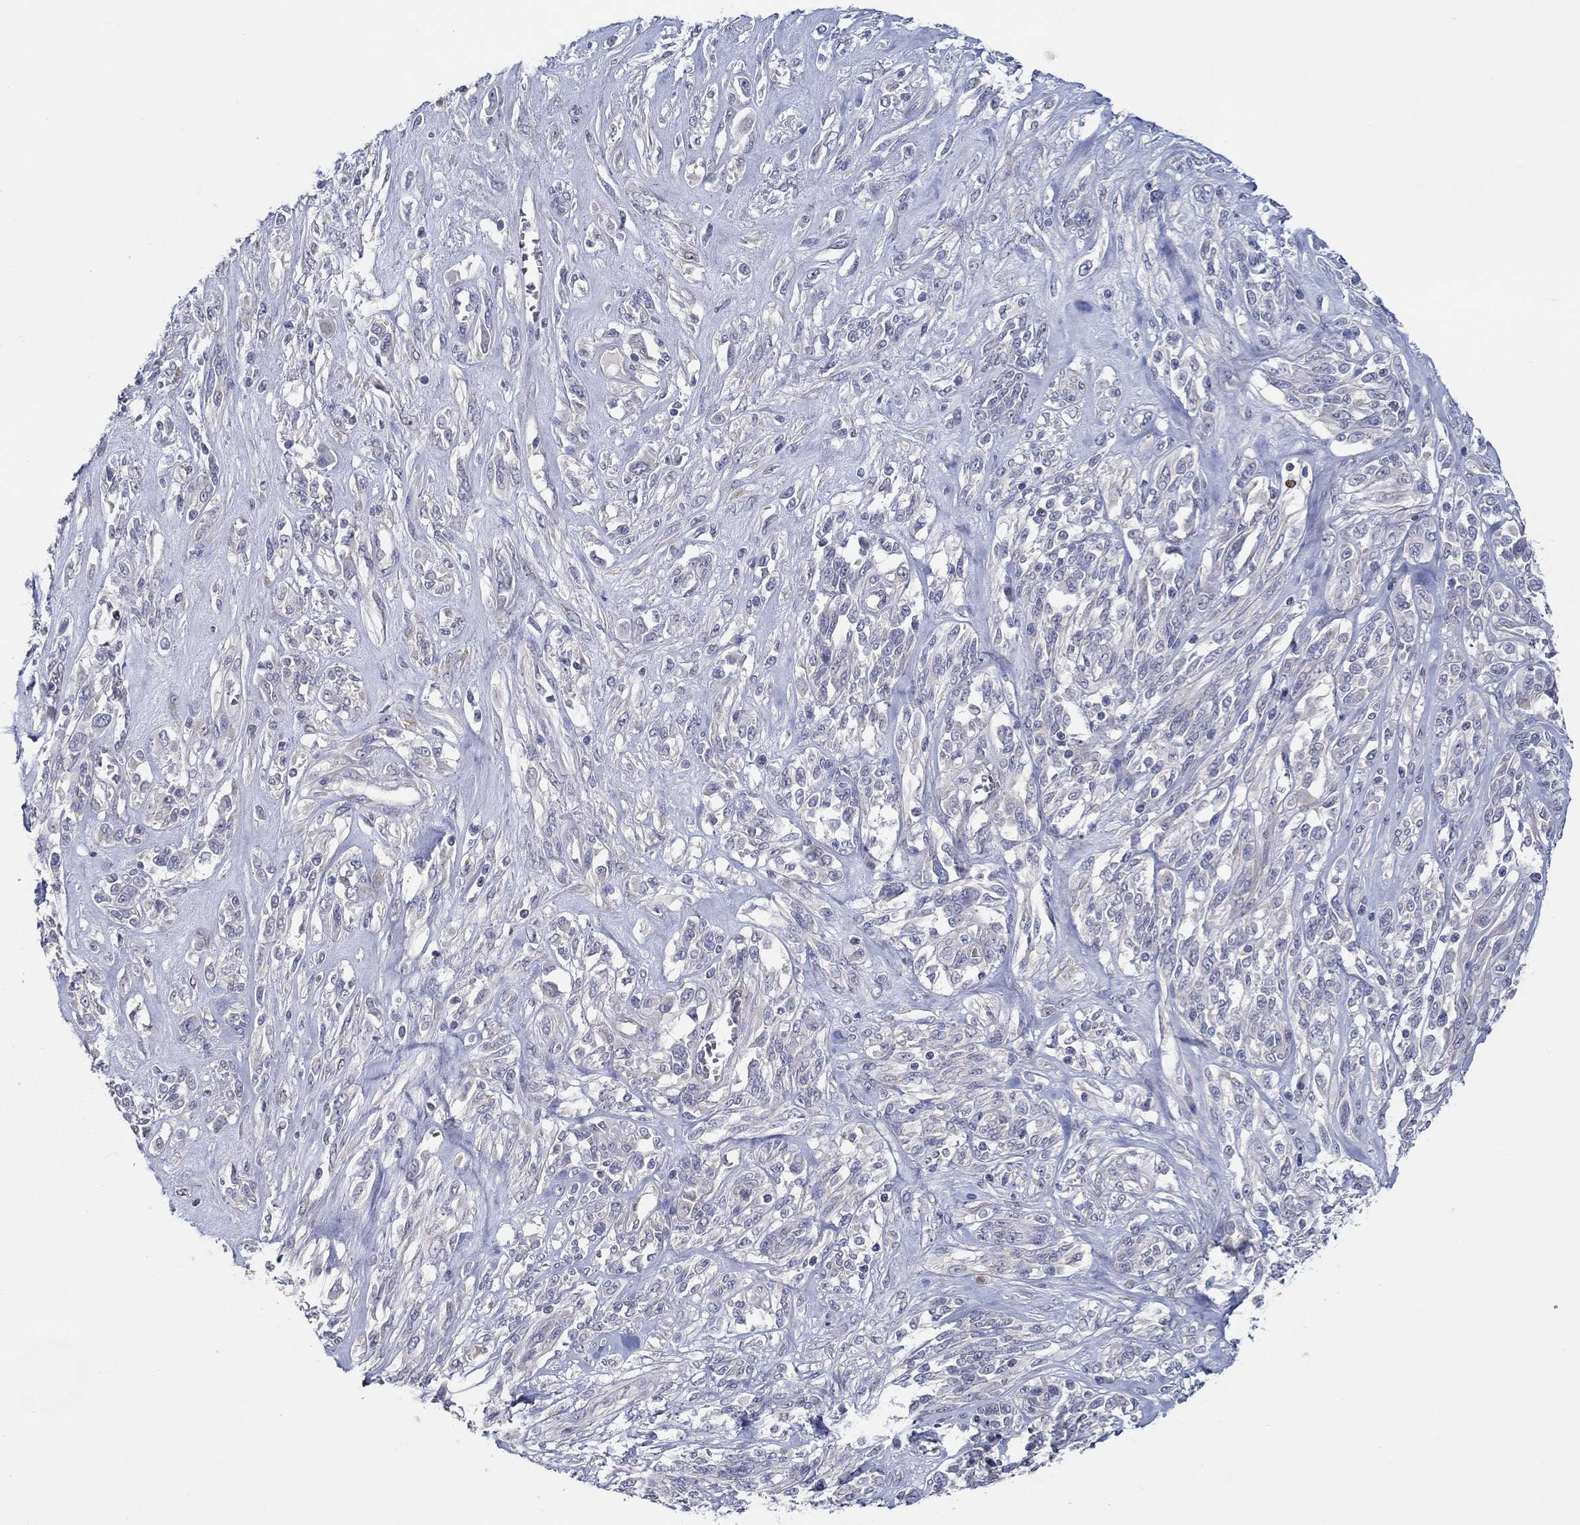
{"staining": {"intensity": "negative", "quantity": "none", "location": "none"}, "tissue": "melanoma", "cell_type": "Tumor cells", "image_type": "cancer", "snomed": [{"axis": "morphology", "description": "Malignant melanoma, NOS"}, {"axis": "topography", "description": "Skin"}], "caption": "IHC micrograph of neoplastic tissue: melanoma stained with DAB (3,3'-diaminobenzidine) exhibits no significant protein positivity in tumor cells. (Immunohistochemistry (ihc), brightfield microscopy, high magnification).", "gene": "ERMP1", "patient": {"sex": "female", "age": 91}}